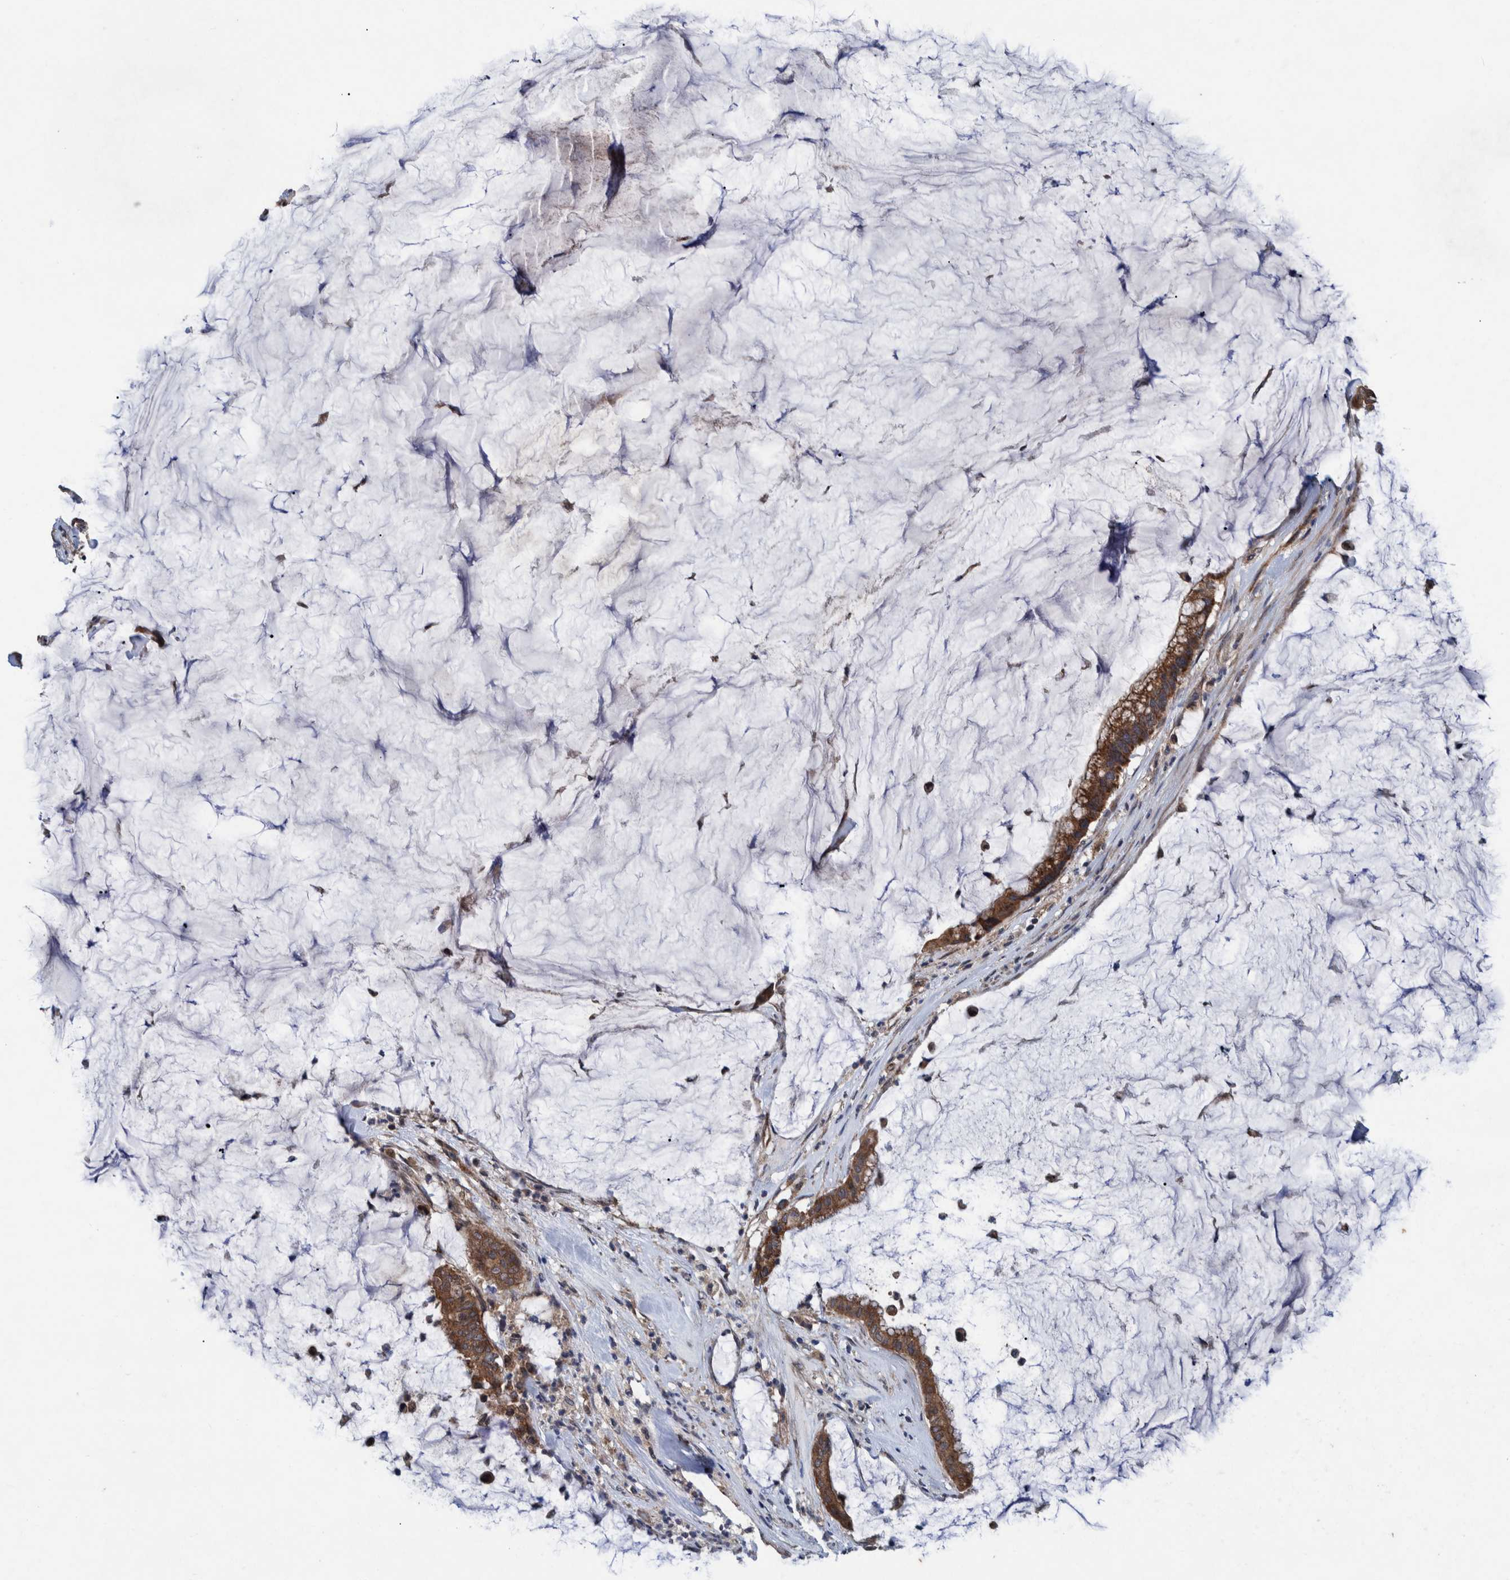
{"staining": {"intensity": "strong", "quantity": ">75%", "location": "cytoplasmic/membranous"}, "tissue": "pancreatic cancer", "cell_type": "Tumor cells", "image_type": "cancer", "snomed": [{"axis": "morphology", "description": "Adenocarcinoma, NOS"}, {"axis": "topography", "description": "Pancreas"}], "caption": "Protein expression analysis of pancreatic cancer (adenocarcinoma) displays strong cytoplasmic/membranous expression in approximately >75% of tumor cells.", "gene": "MRPS7", "patient": {"sex": "male", "age": 41}}